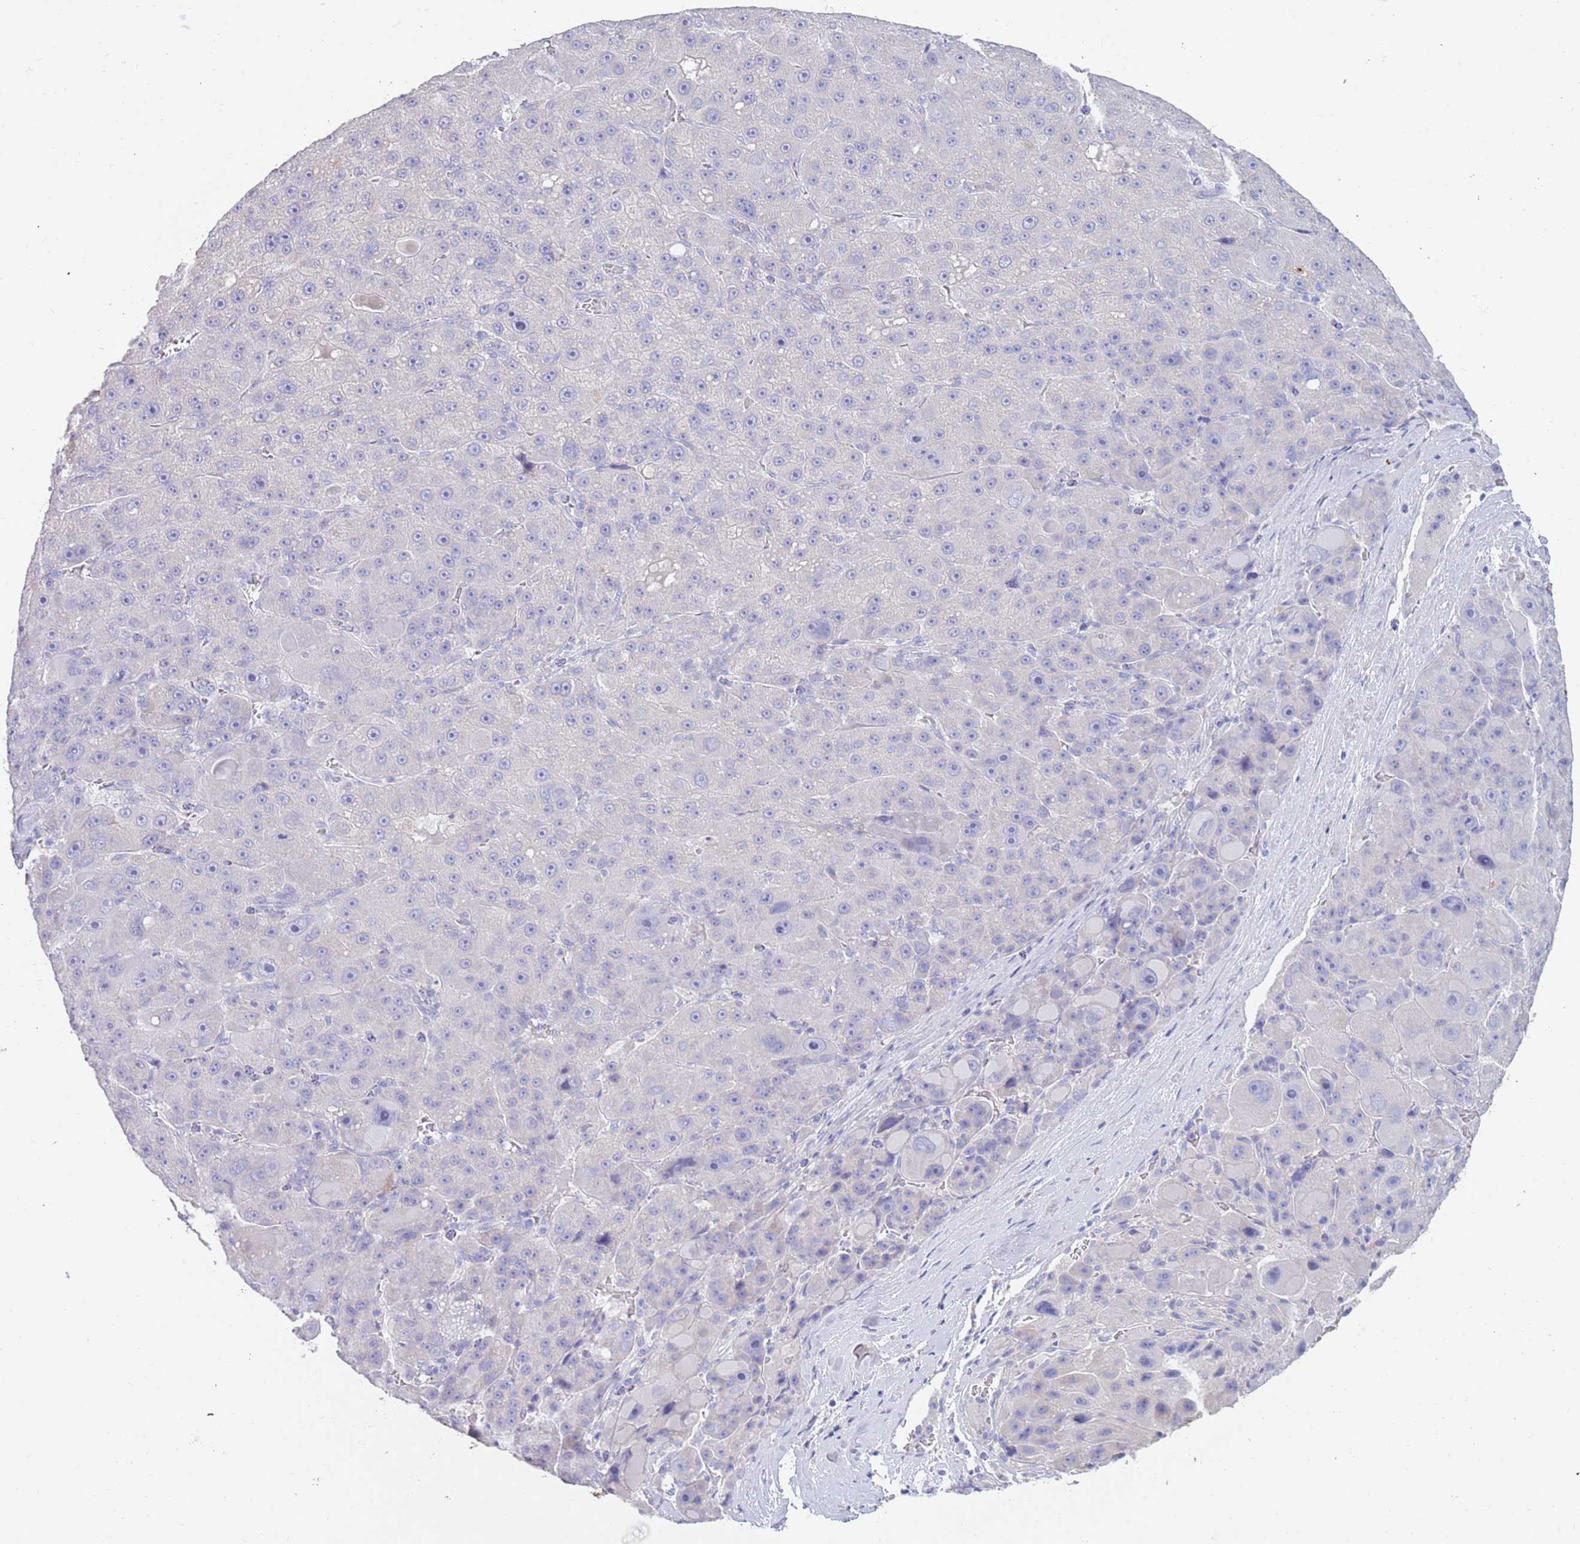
{"staining": {"intensity": "negative", "quantity": "none", "location": "none"}, "tissue": "liver cancer", "cell_type": "Tumor cells", "image_type": "cancer", "snomed": [{"axis": "morphology", "description": "Carcinoma, Hepatocellular, NOS"}, {"axis": "topography", "description": "Liver"}], "caption": "Liver cancer was stained to show a protein in brown. There is no significant expression in tumor cells.", "gene": "CCDC149", "patient": {"sex": "male", "age": 76}}